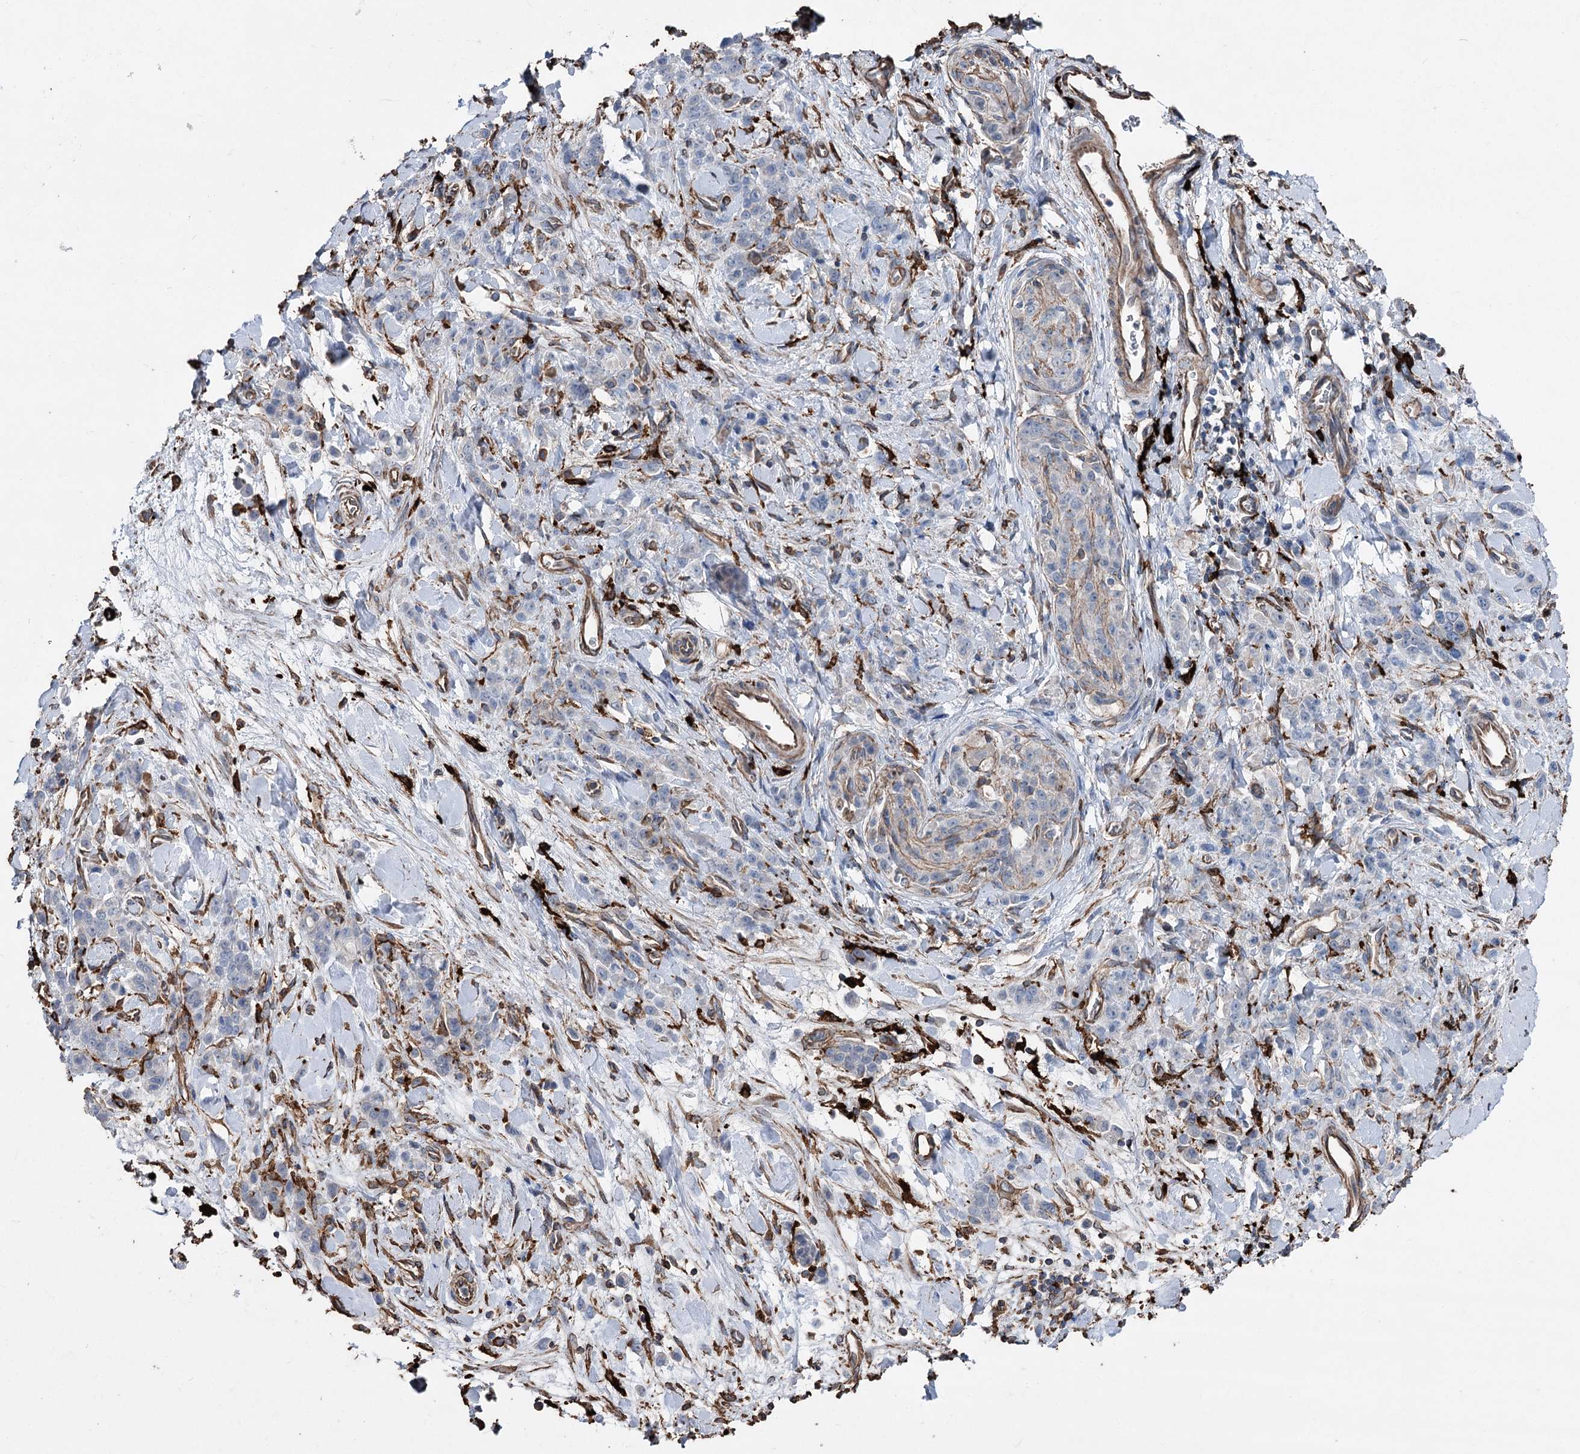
{"staining": {"intensity": "negative", "quantity": "none", "location": "none"}, "tissue": "stomach cancer", "cell_type": "Tumor cells", "image_type": "cancer", "snomed": [{"axis": "morphology", "description": "Normal tissue, NOS"}, {"axis": "morphology", "description": "Adenocarcinoma, NOS"}, {"axis": "topography", "description": "Stomach"}], "caption": "Immunohistochemistry (IHC) image of human stomach cancer (adenocarcinoma) stained for a protein (brown), which shows no staining in tumor cells.", "gene": "CLEC4M", "patient": {"sex": "male", "age": 82}}